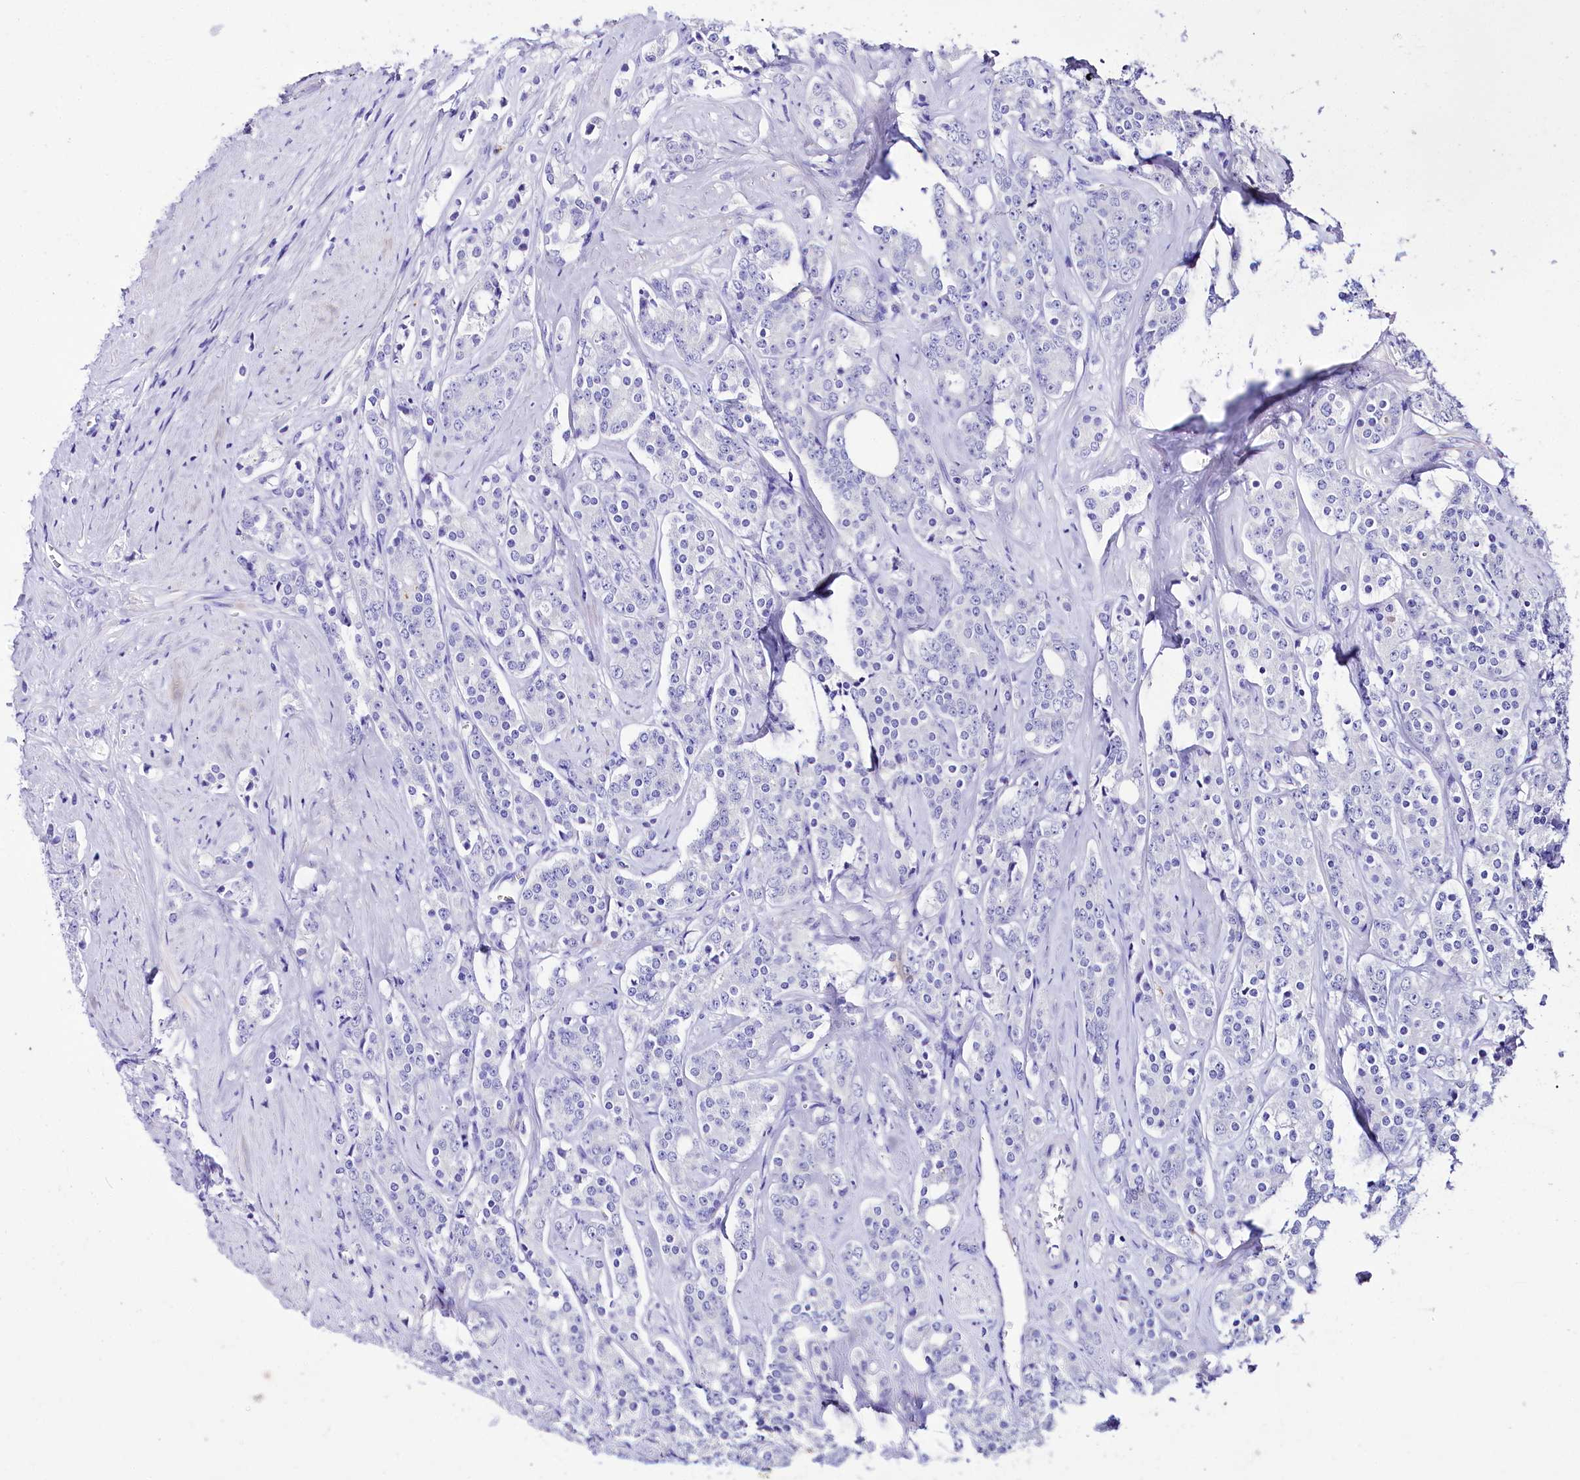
{"staining": {"intensity": "negative", "quantity": "none", "location": "none"}, "tissue": "prostate cancer", "cell_type": "Tumor cells", "image_type": "cancer", "snomed": [{"axis": "morphology", "description": "Adenocarcinoma, High grade"}, {"axis": "topography", "description": "Prostate"}], "caption": "Tumor cells show no significant protein staining in prostate cancer (adenocarcinoma (high-grade)).", "gene": "A2ML1", "patient": {"sex": "male", "age": 62}}